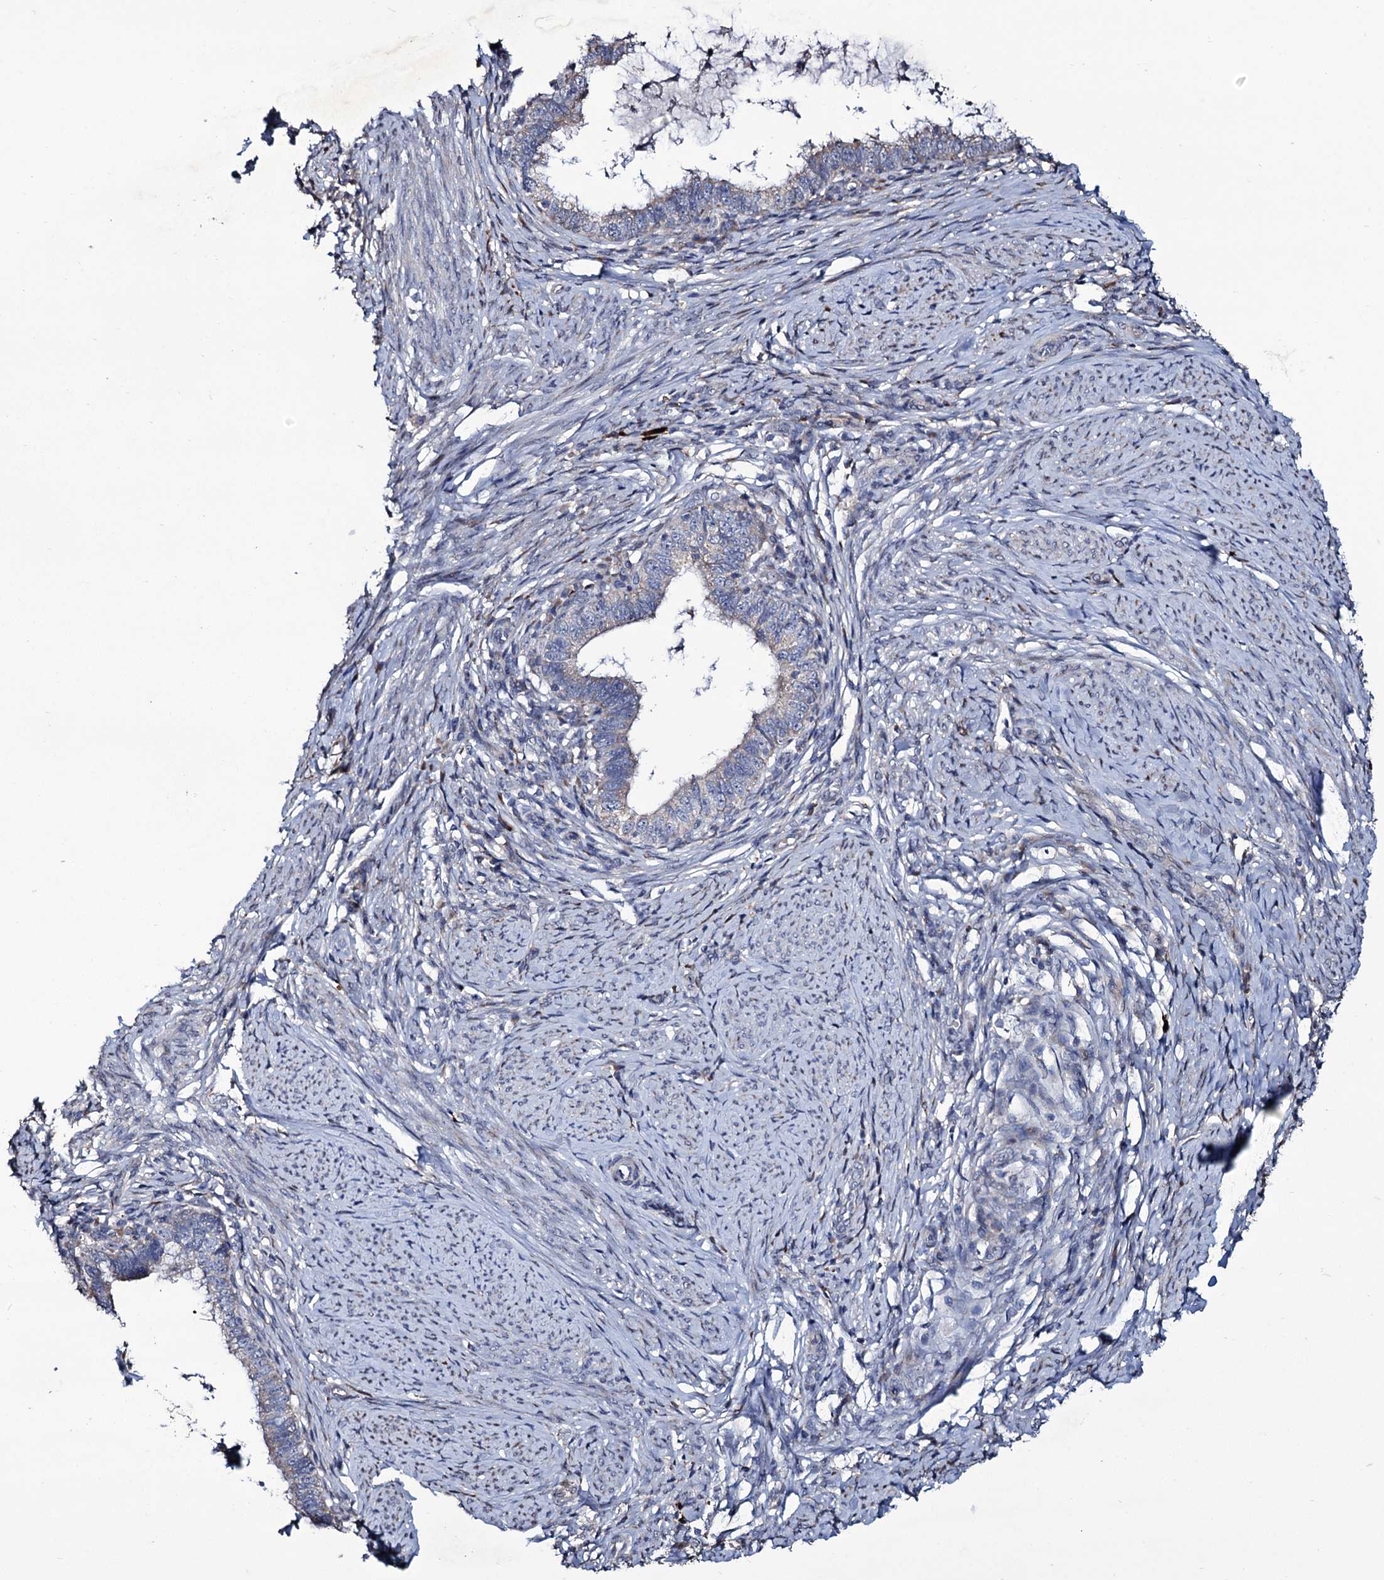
{"staining": {"intensity": "negative", "quantity": "none", "location": "none"}, "tissue": "cervical cancer", "cell_type": "Tumor cells", "image_type": "cancer", "snomed": [{"axis": "morphology", "description": "Adenocarcinoma, NOS"}, {"axis": "topography", "description": "Cervix"}], "caption": "A micrograph of human cervical cancer (adenocarcinoma) is negative for staining in tumor cells.", "gene": "TUBGCP5", "patient": {"sex": "female", "age": 36}}